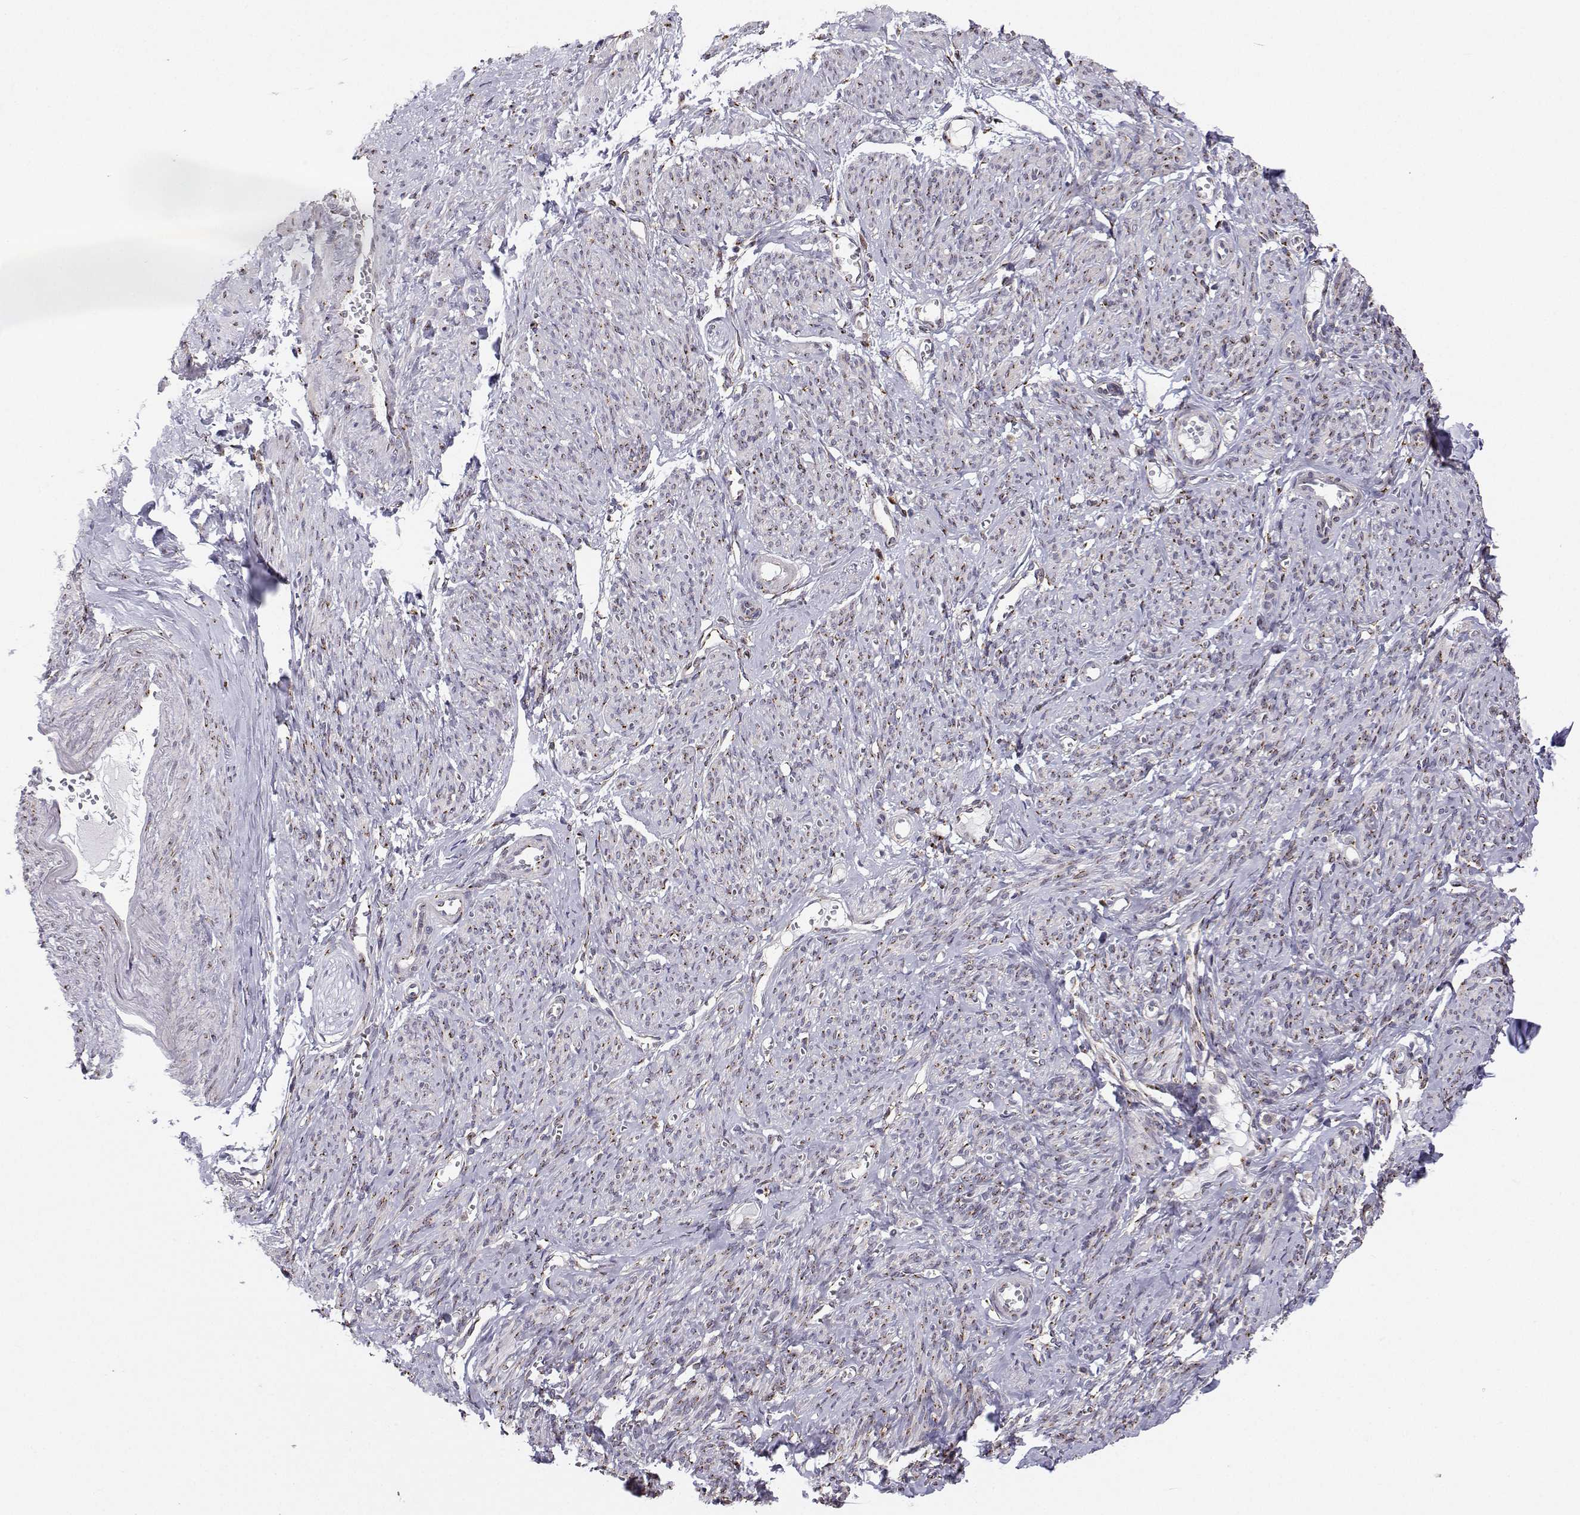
{"staining": {"intensity": "moderate", "quantity": "<25%", "location": "nuclear"}, "tissue": "smooth muscle", "cell_type": "Smooth muscle cells", "image_type": "normal", "snomed": [{"axis": "morphology", "description": "Normal tissue, NOS"}, {"axis": "topography", "description": "Smooth muscle"}], "caption": "Protein expression by immunohistochemistry demonstrates moderate nuclear staining in approximately <25% of smooth muscle cells in benign smooth muscle.", "gene": "STARD13", "patient": {"sex": "female", "age": 65}}